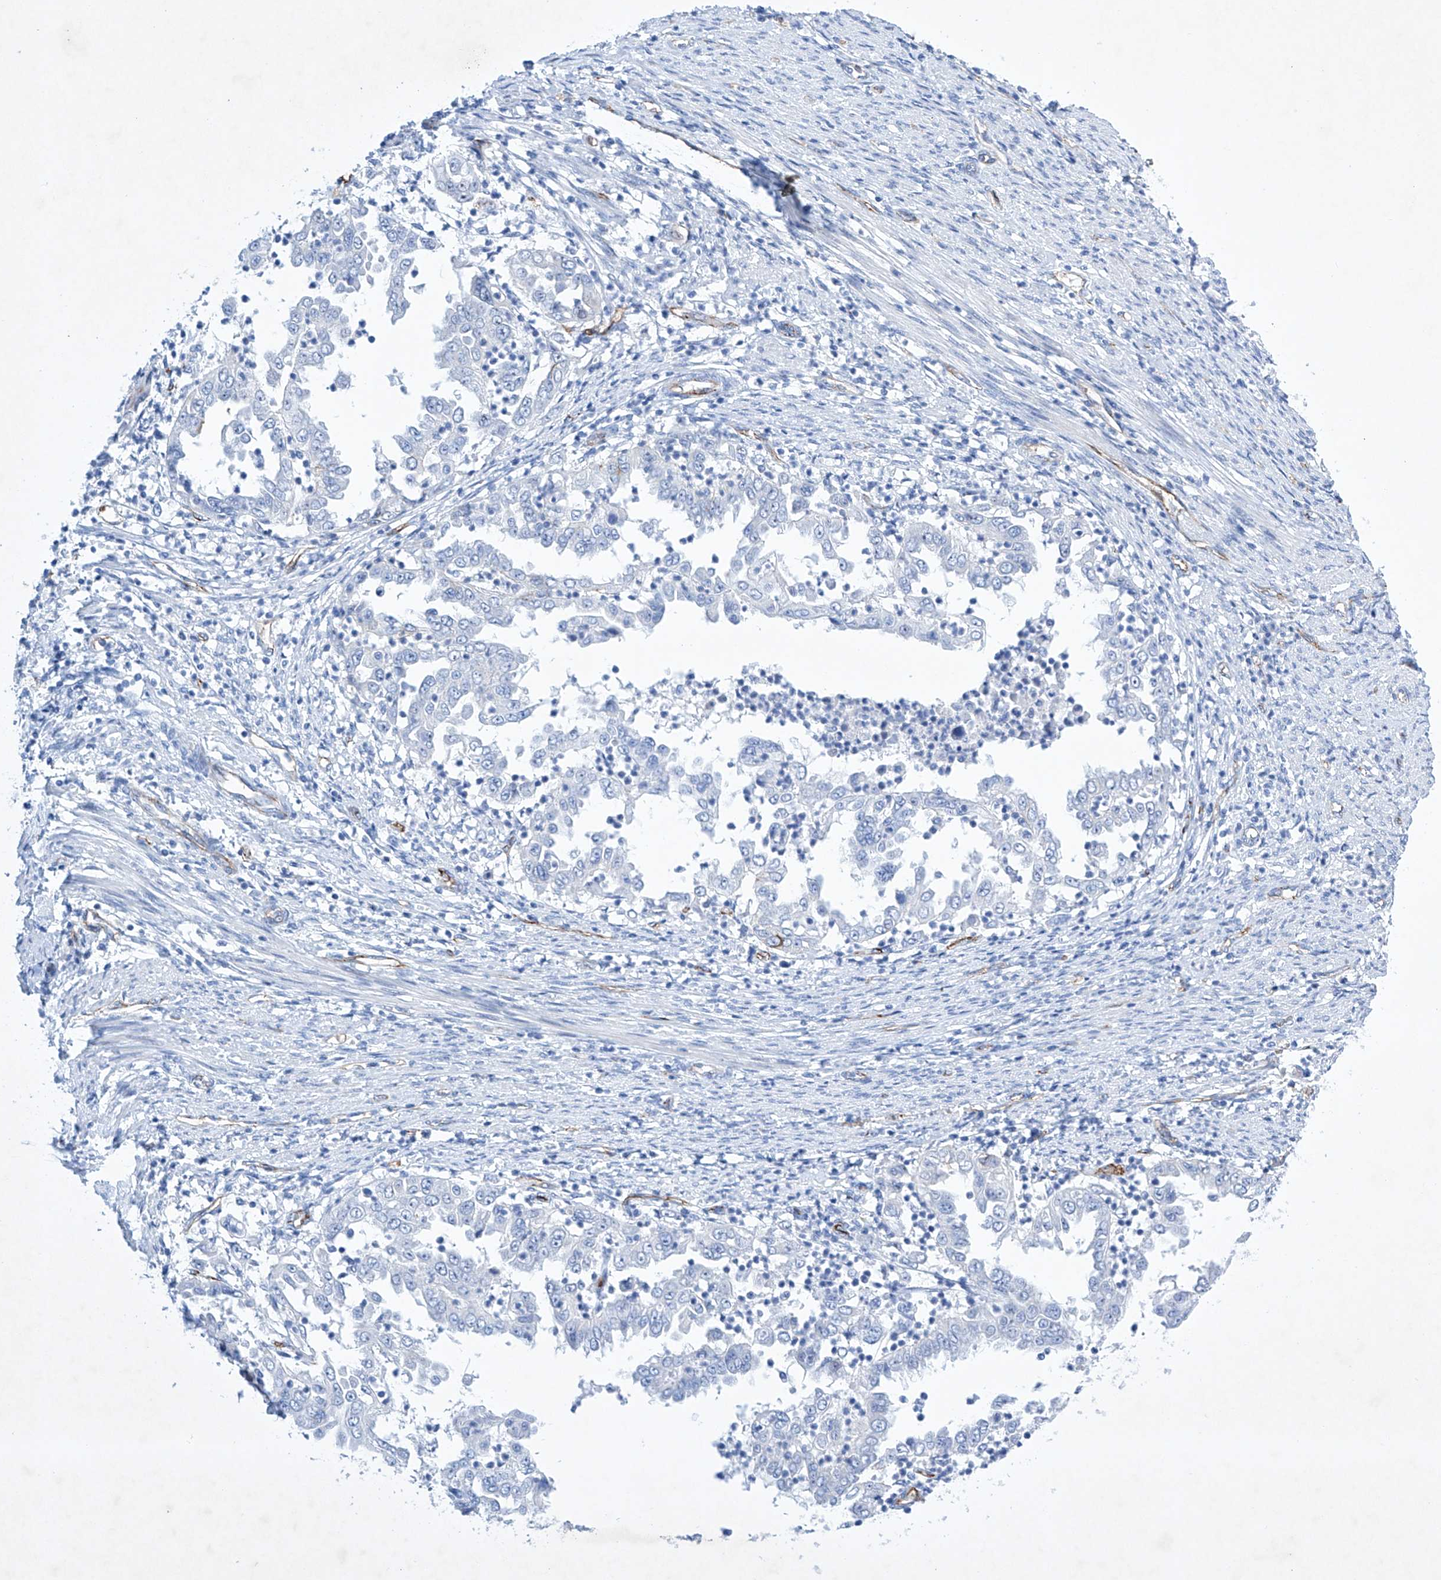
{"staining": {"intensity": "negative", "quantity": "none", "location": "none"}, "tissue": "endometrial cancer", "cell_type": "Tumor cells", "image_type": "cancer", "snomed": [{"axis": "morphology", "description": "Adenocarcinoma, NOS"}, {"axis": "topography", "description": "Endometrium"}], "caption": "Tumor cells are negative for protein expression in human endometrial cancer (adenocarcinoma).", "gene": "ETV7", "patient": {"sex": "female", "age": 85}}